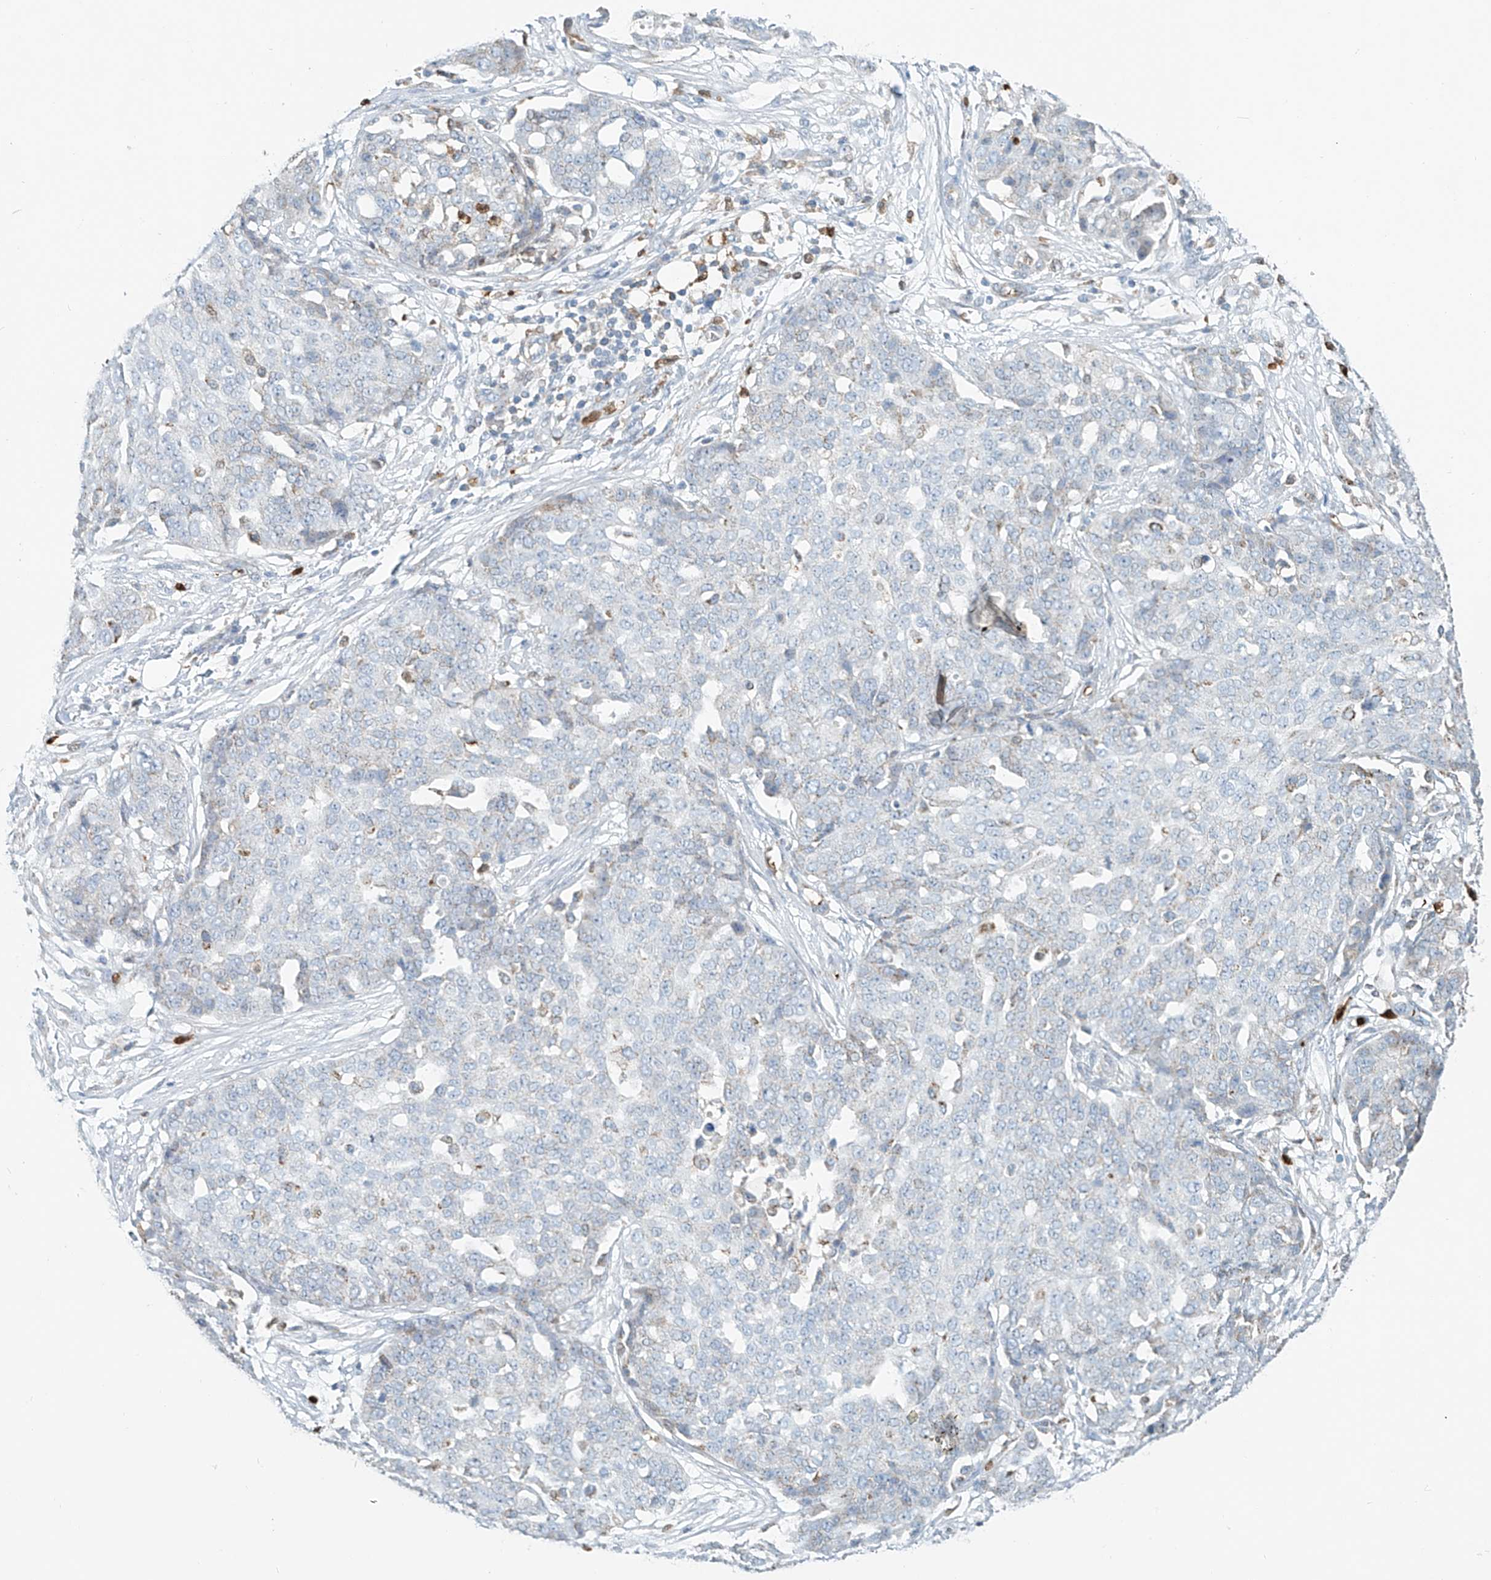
{"staining": {"intensity": "negative", "quantity": "none", "location": "none"}, "tissue": "ovarian cancer", "cell_type": "Tumor cells", "image_type": "cancer", "snomed": [{"axis": "morphology", "description": "Cystadenocarcinoma, serous, NOS"}, {"axis": "topography", "description": "Soft tissue"}, {"axis": "topography", "description": "Ovary"}], "caption": "The photomicrograph shows no staining of tumor cells in ovarian cancer (serous cystadenocarcinoma).", "gene": "PTPRA", "patient": {"sex": "female", "age": 57}}